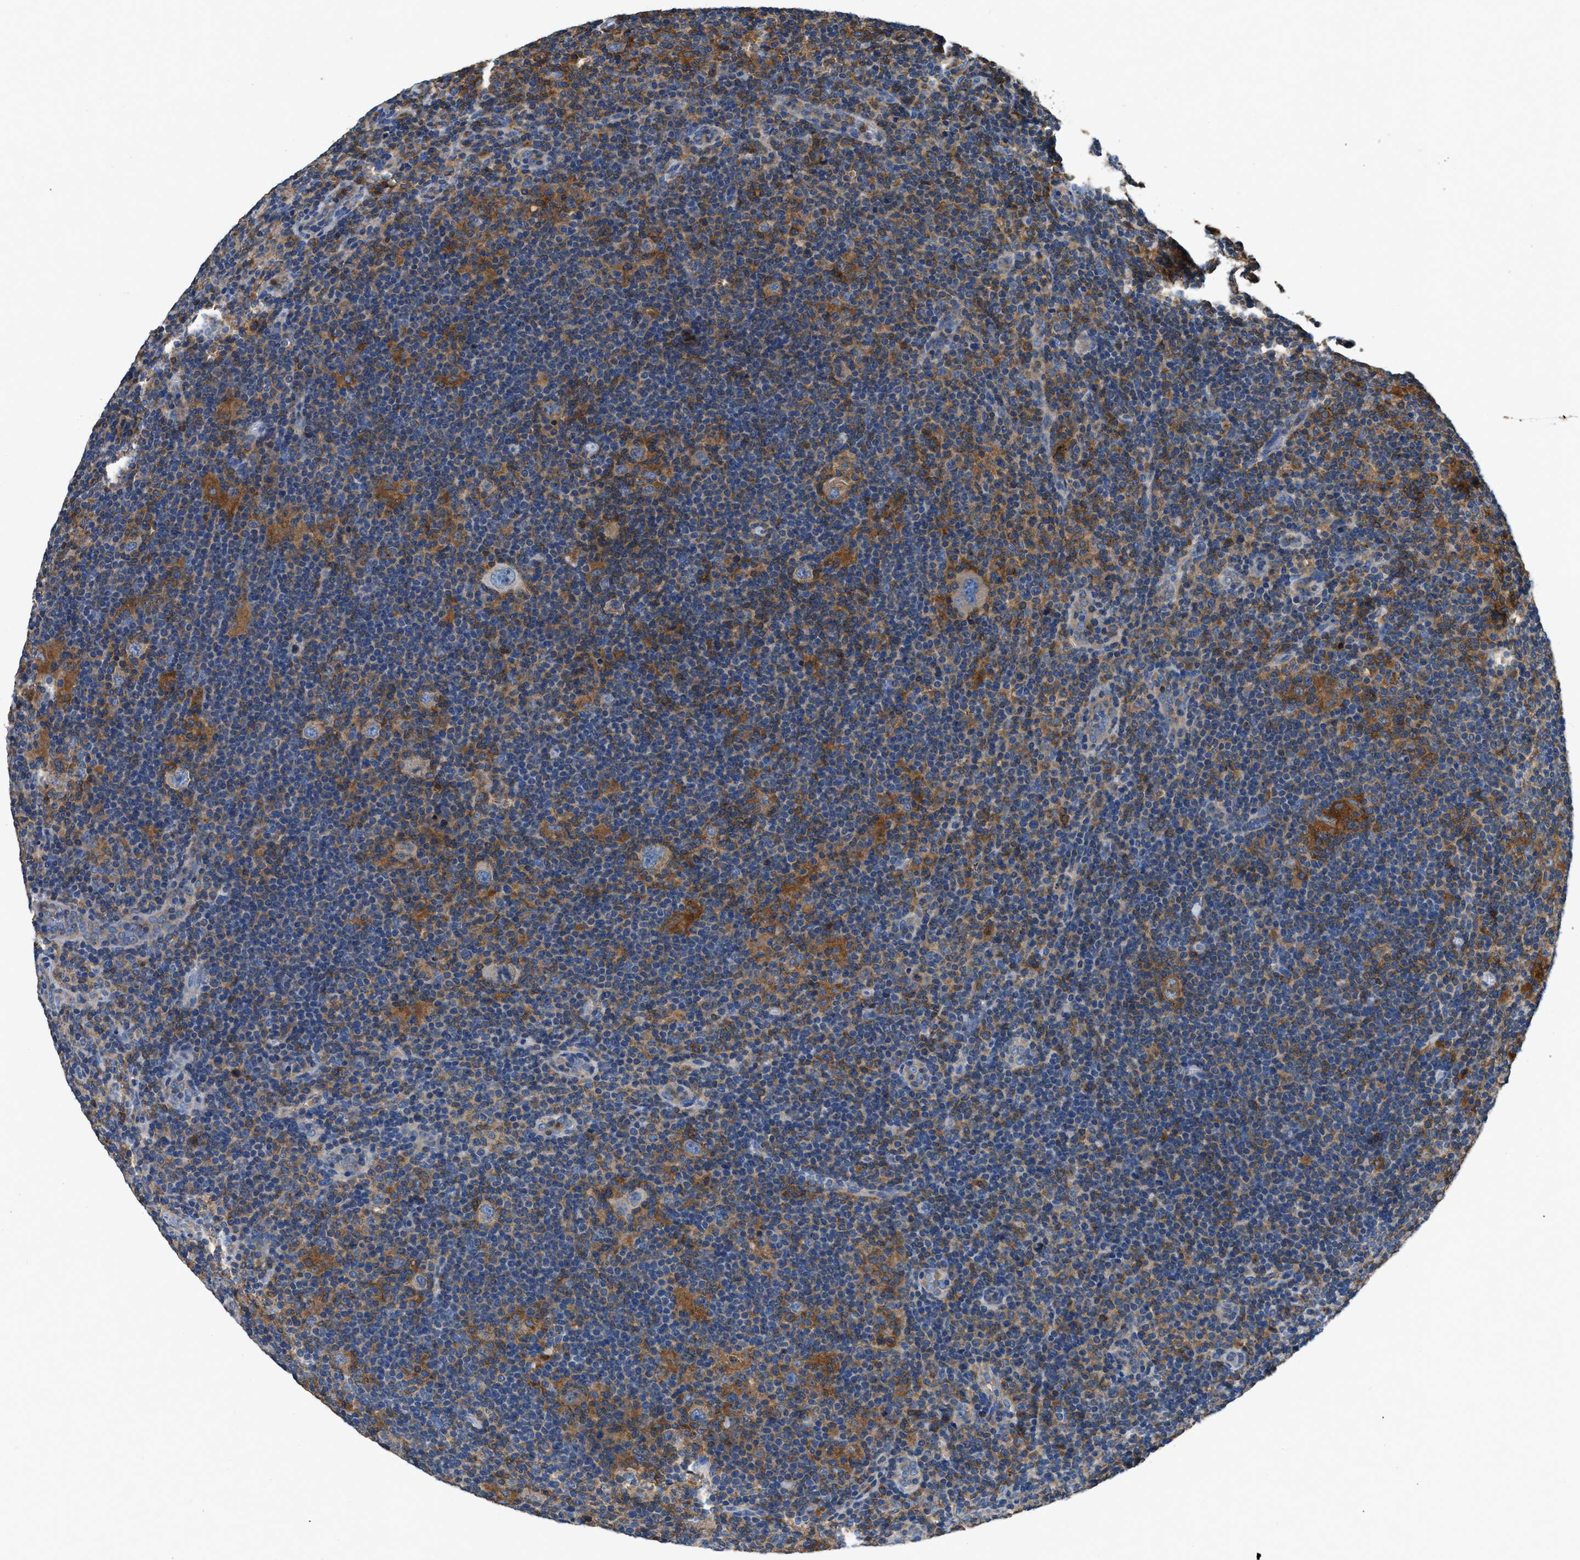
{"staining": {"intensity": "strong", "quantity": "25%-75%", "location": "cytoplasmic/membranous"}, "tissue": "lymphoma", "cell_type": "Tumor cells", "image_type": "cancer", "snomed": [{"axis": "morphology", "description": "Hodgkin's disease, NOS"}, {"axis": "topography", "description": "Lymph node"}], "caption": "Human Hodgkin's disease stained for a protein (brown) displays strong cytoplasmic/membranous positive positivity in approximately 25%-75% of tumor cells.", "gene": "PKM", "patient": {"sex": "female", "age": 57}}